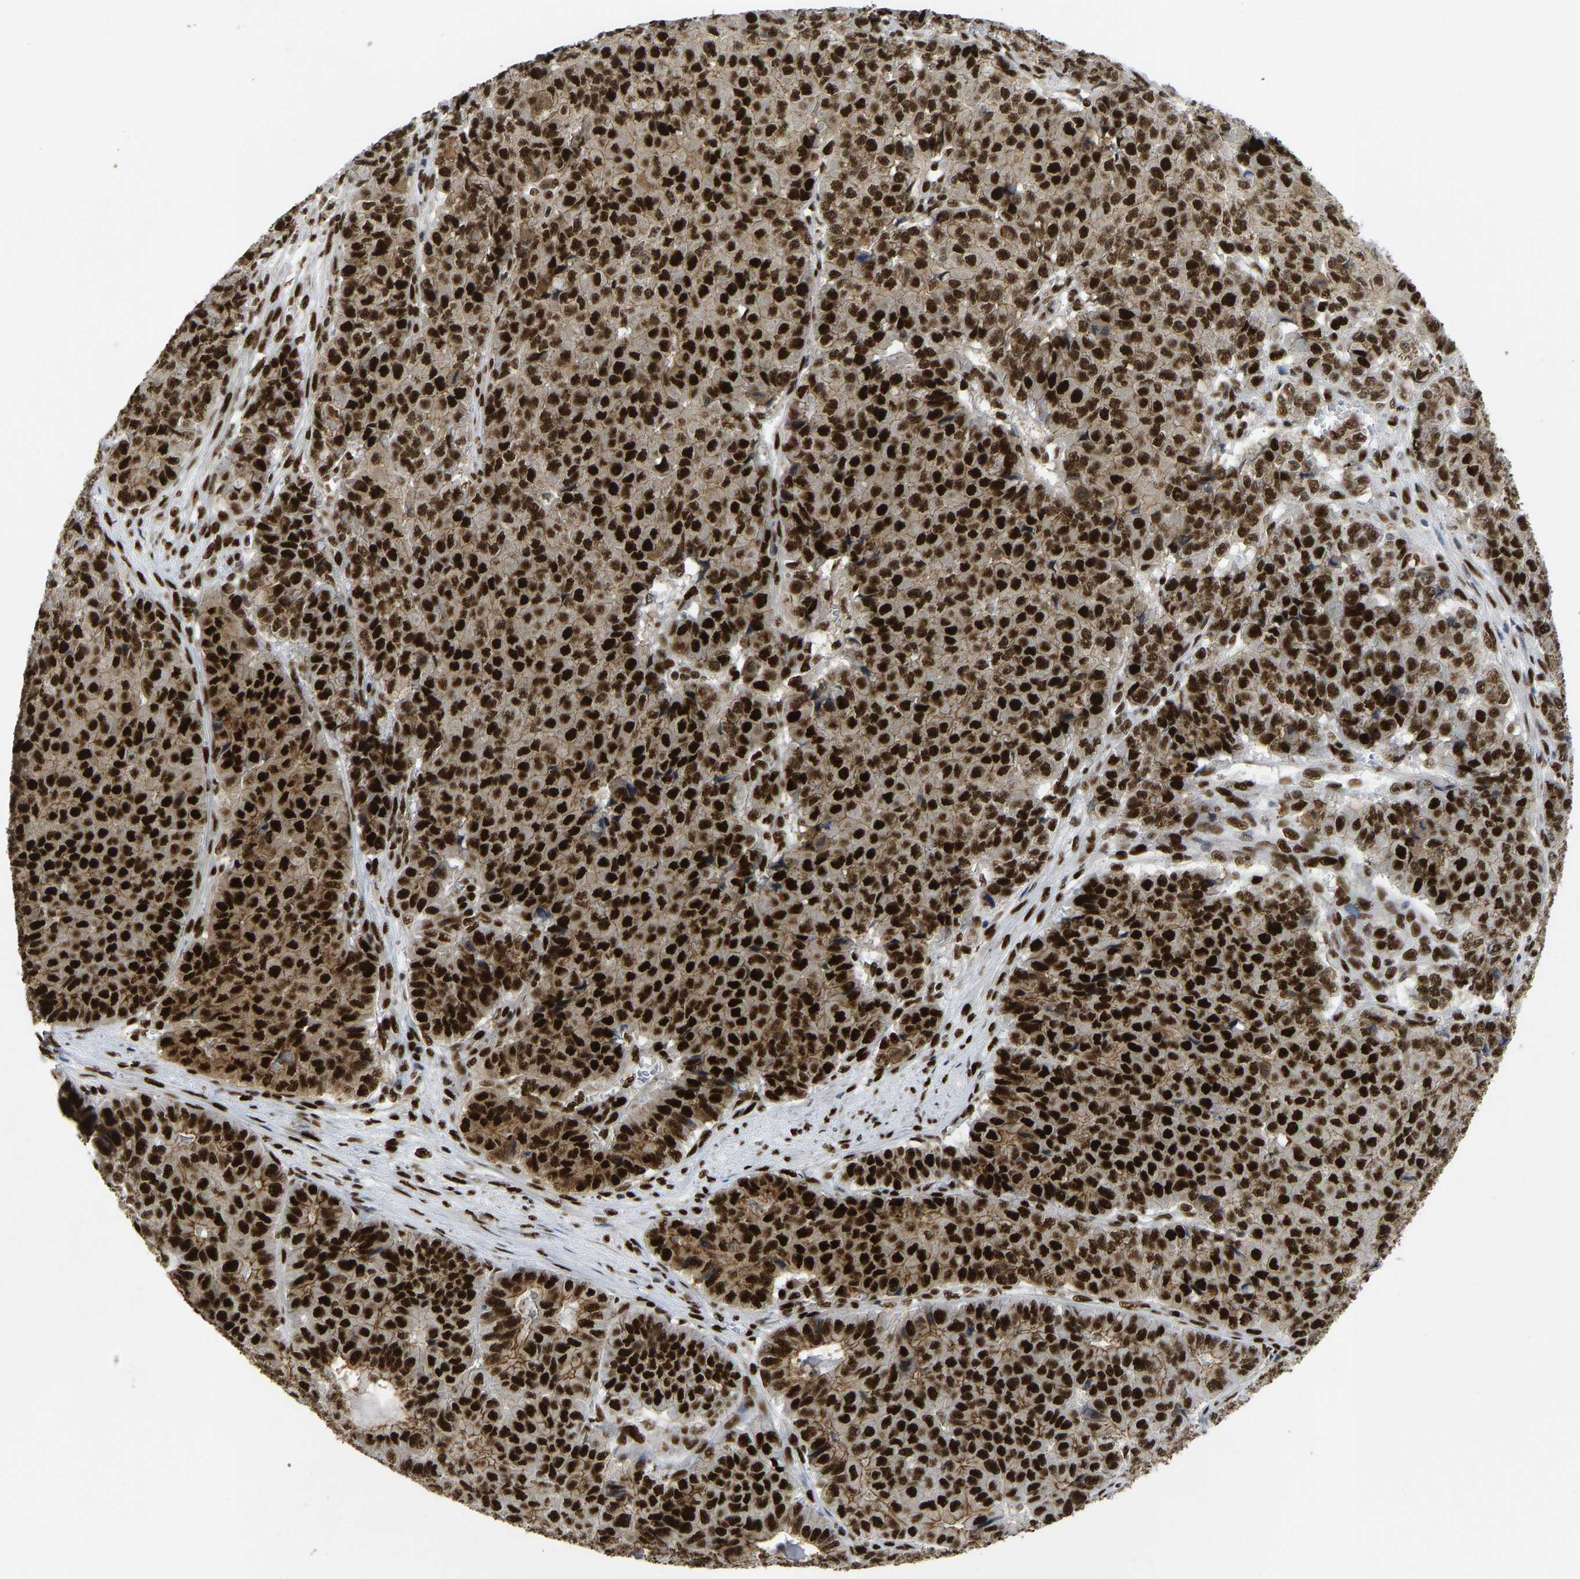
{"staining": {"intensity": "strong", "quantity": ">75%", "location": "cytoplasmic/membranous,nuclear"}, "tissue": "pancreatic cancer", "cell_type": "Tumor cells", "image_type": "cancer", "snomed": [{"axis": "morphology", "description": "Adenocarcinoma, NOS"}, {"axis": "topography", "description": "Pancreas"}], "caption": "Protein staining by immunohistochemistry displays strong cytoplasmic/membranous and nuclear positivity in approximately >75% of tumor cells in pancreatic cancer.", "gene": "FOXK1", "patient": {"sex": "male", "age": 50}}